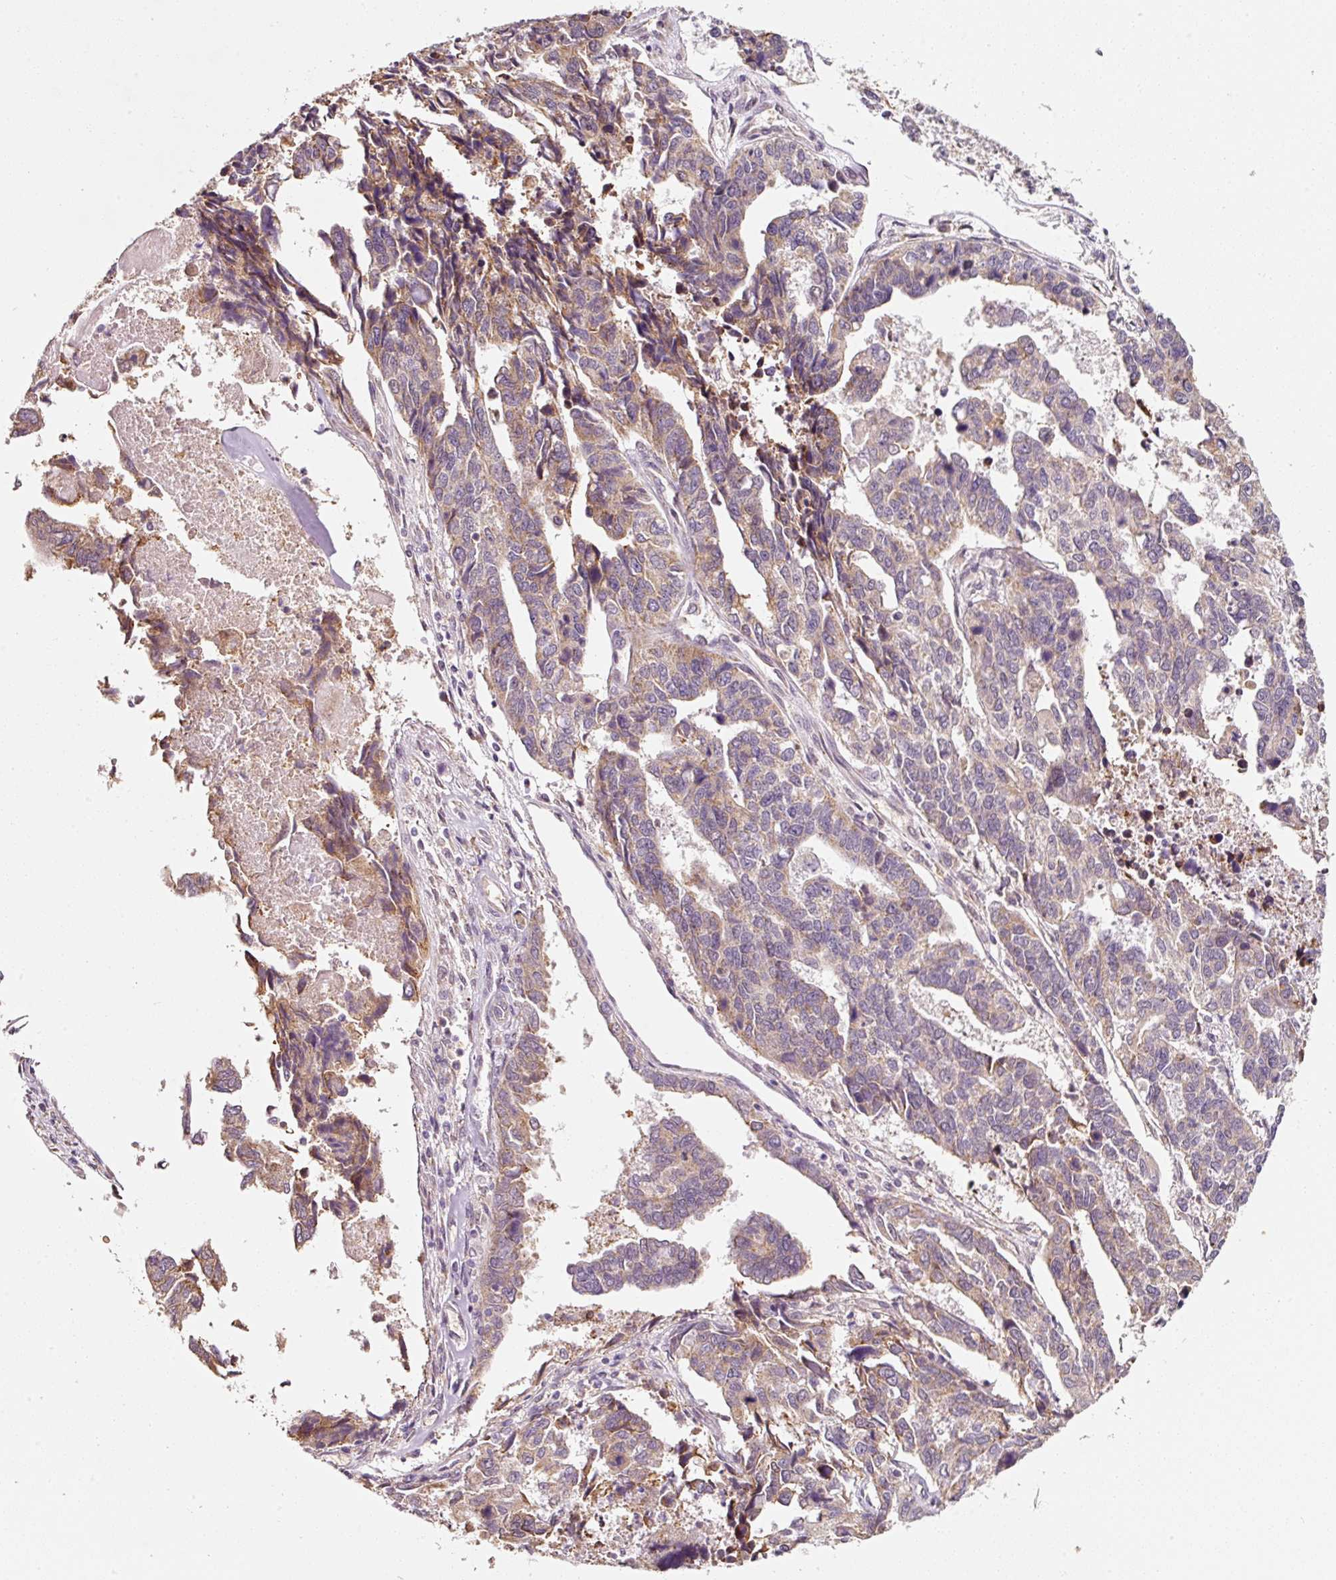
{"staining": {"intensity": "moderate", "quantity": "25%-75%", "location": "cytoplasmic/membranous"}, "tissue": "endometrial cancer", "cell_type": "Tumor cells", "image_type": "cancer", "snomed": [{"axis": "morphology", "description": "Adenocarcinoma, NOS"}, {"axis": "topography", "description": "Endometrium"}], "caption": "This histopathology image reveals IHC staining of endometrial adenocarcinoma, with medium moderate cytoplasmic/membranous staining in approximately 25%-75% of tumor cells.", "gene": "ZNF460", "patient": {"sex": "female", "age": 73}}